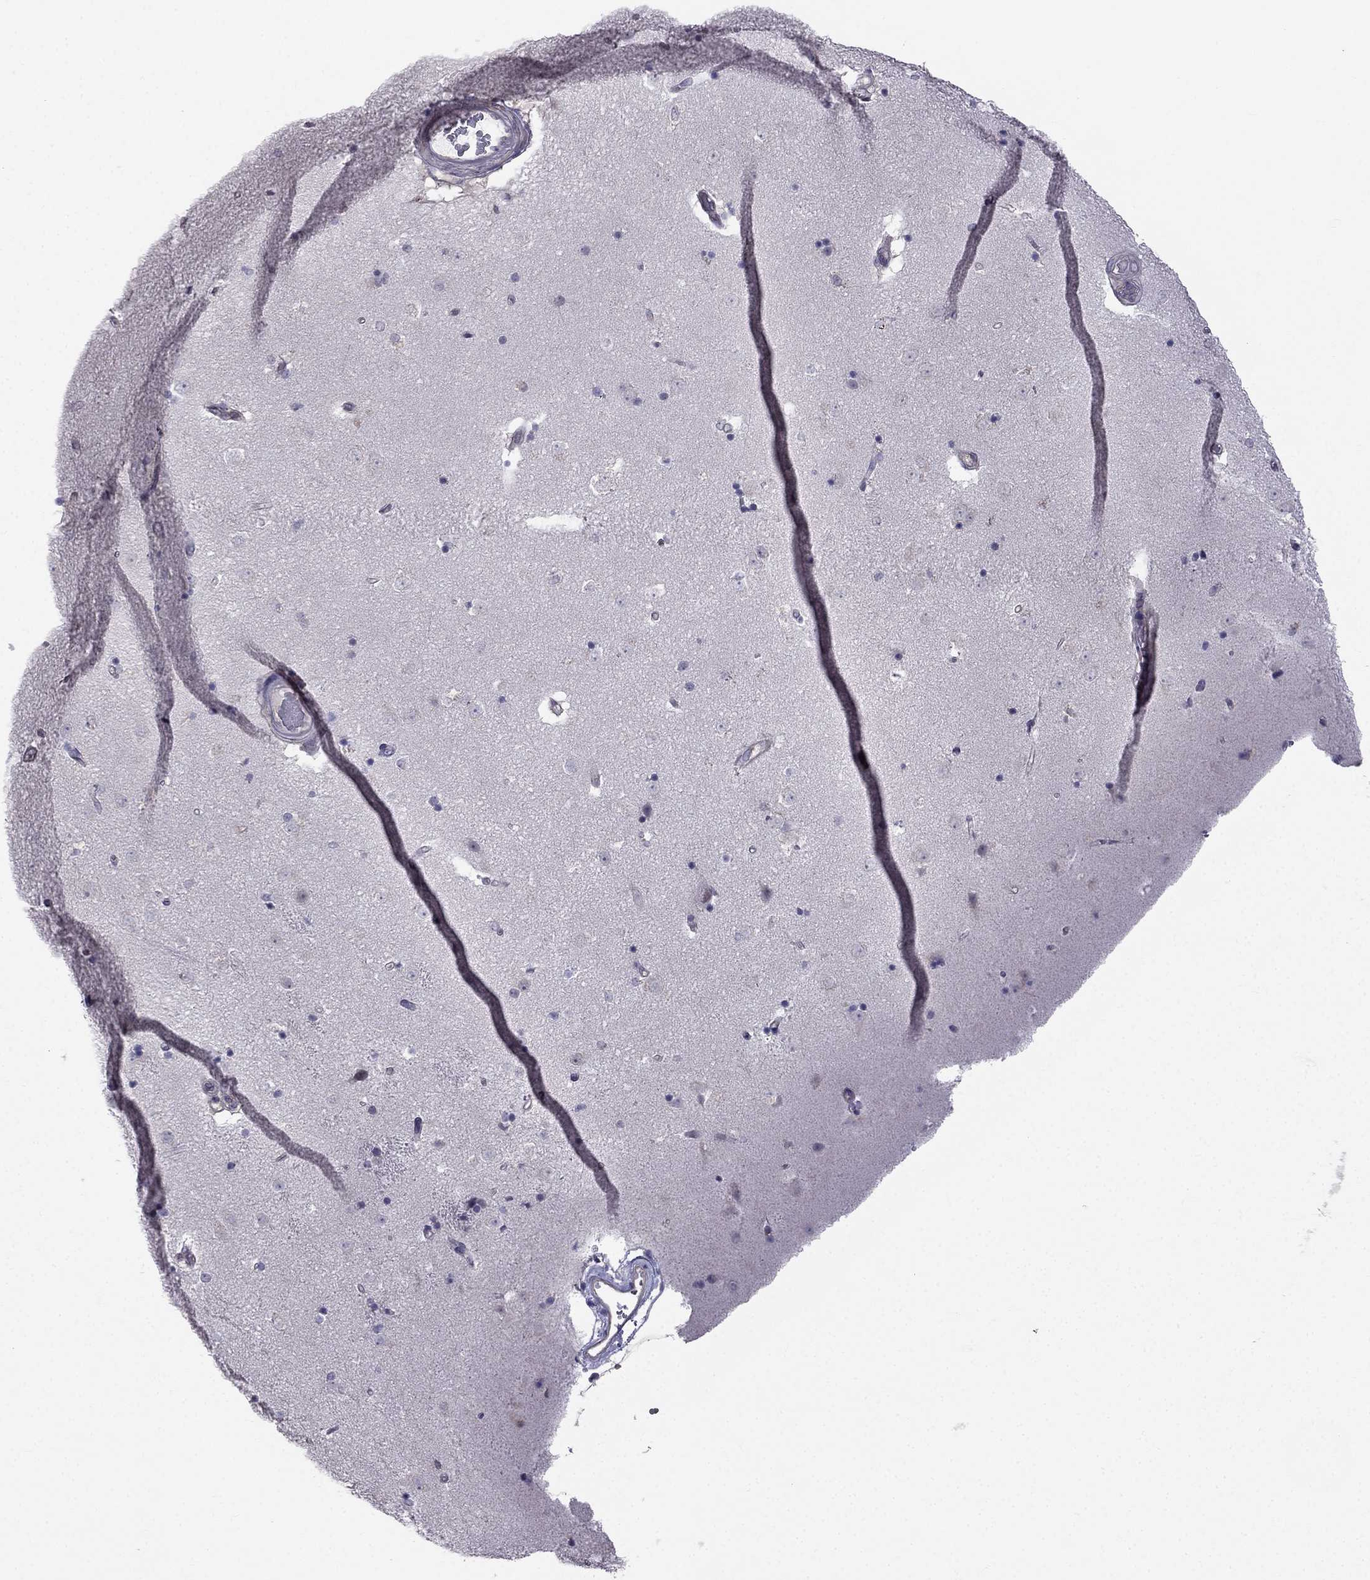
{"staining": {"intensity": "negative", "quantity": "none", "location": "none"}, "tissue": "caudate", "cell_type": "Glial cells", "image_type": "normal", "snomed": [{"axis": "morphology", "description": "Normal tissue, NOS"}, {"axis": "topography", "description": "Lateral ventricle wall"}], "caption": "A photomicrograph of caudate stained for a protein exhibits no brown staining in glial cells.", "gene": "HSFX1", "patient": {"sex": "male", "age": 51}}